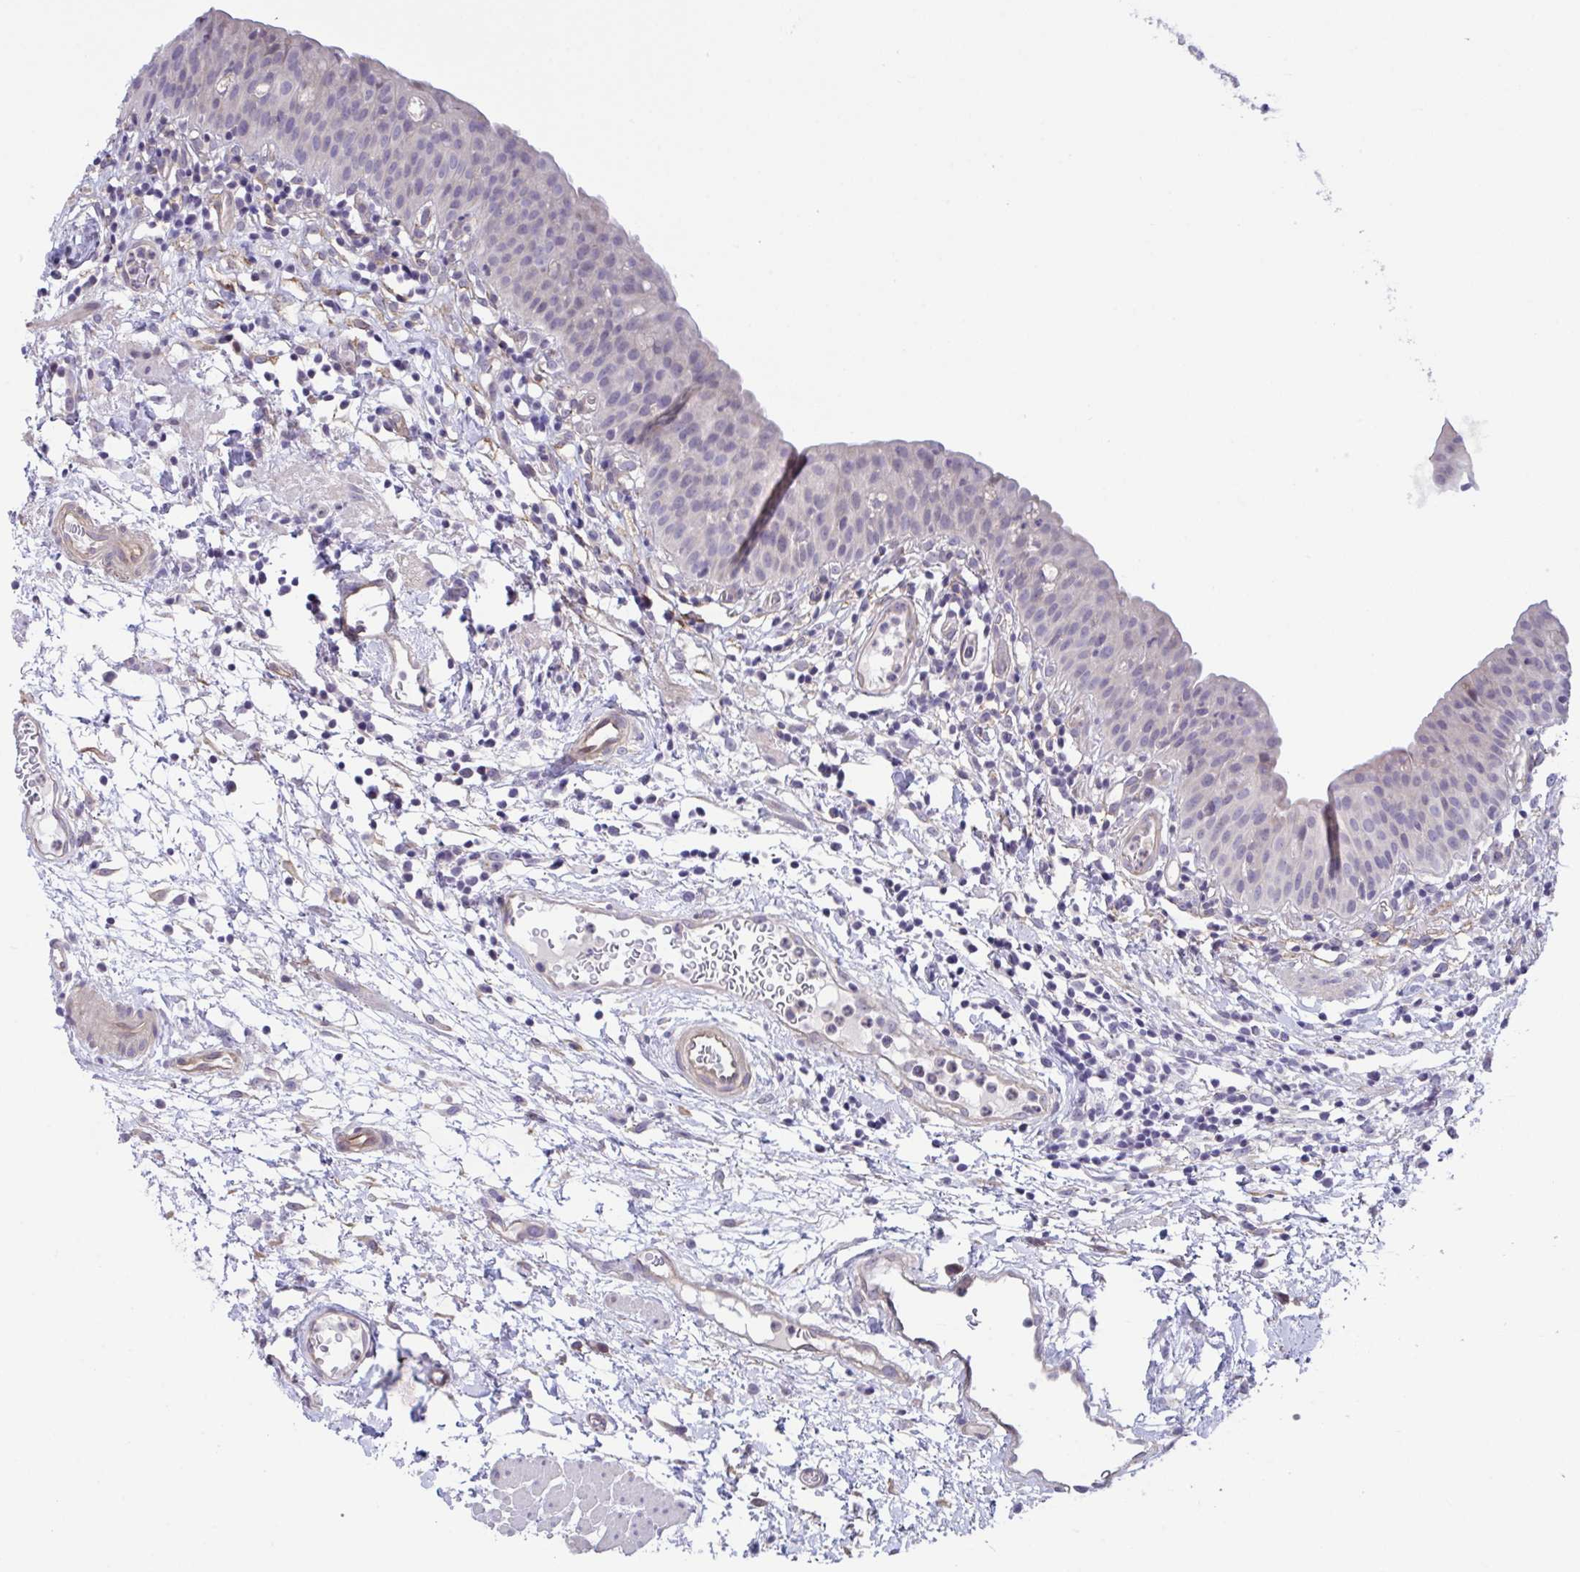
{"staining": {"intensity": "negative", "quantity": "none", "location": "none"}, "tissue": "urinary bladder", "cell_type": "Urothelial cells", "image_type": "normal", "snomed": [{"axis": "morphology", "description": "Normal tissue, NOS"}, {"axis": "morphology", "description": "Inflammation, NOS"}, {"axis": "topography", "description": "Urinary bladder"}], "caption": "IHC of unremarkable urinary bladder shows no positivity in urothelial cells.", "gene": "RHOXF1", "patient": {"sex": "male", "age": 57}}